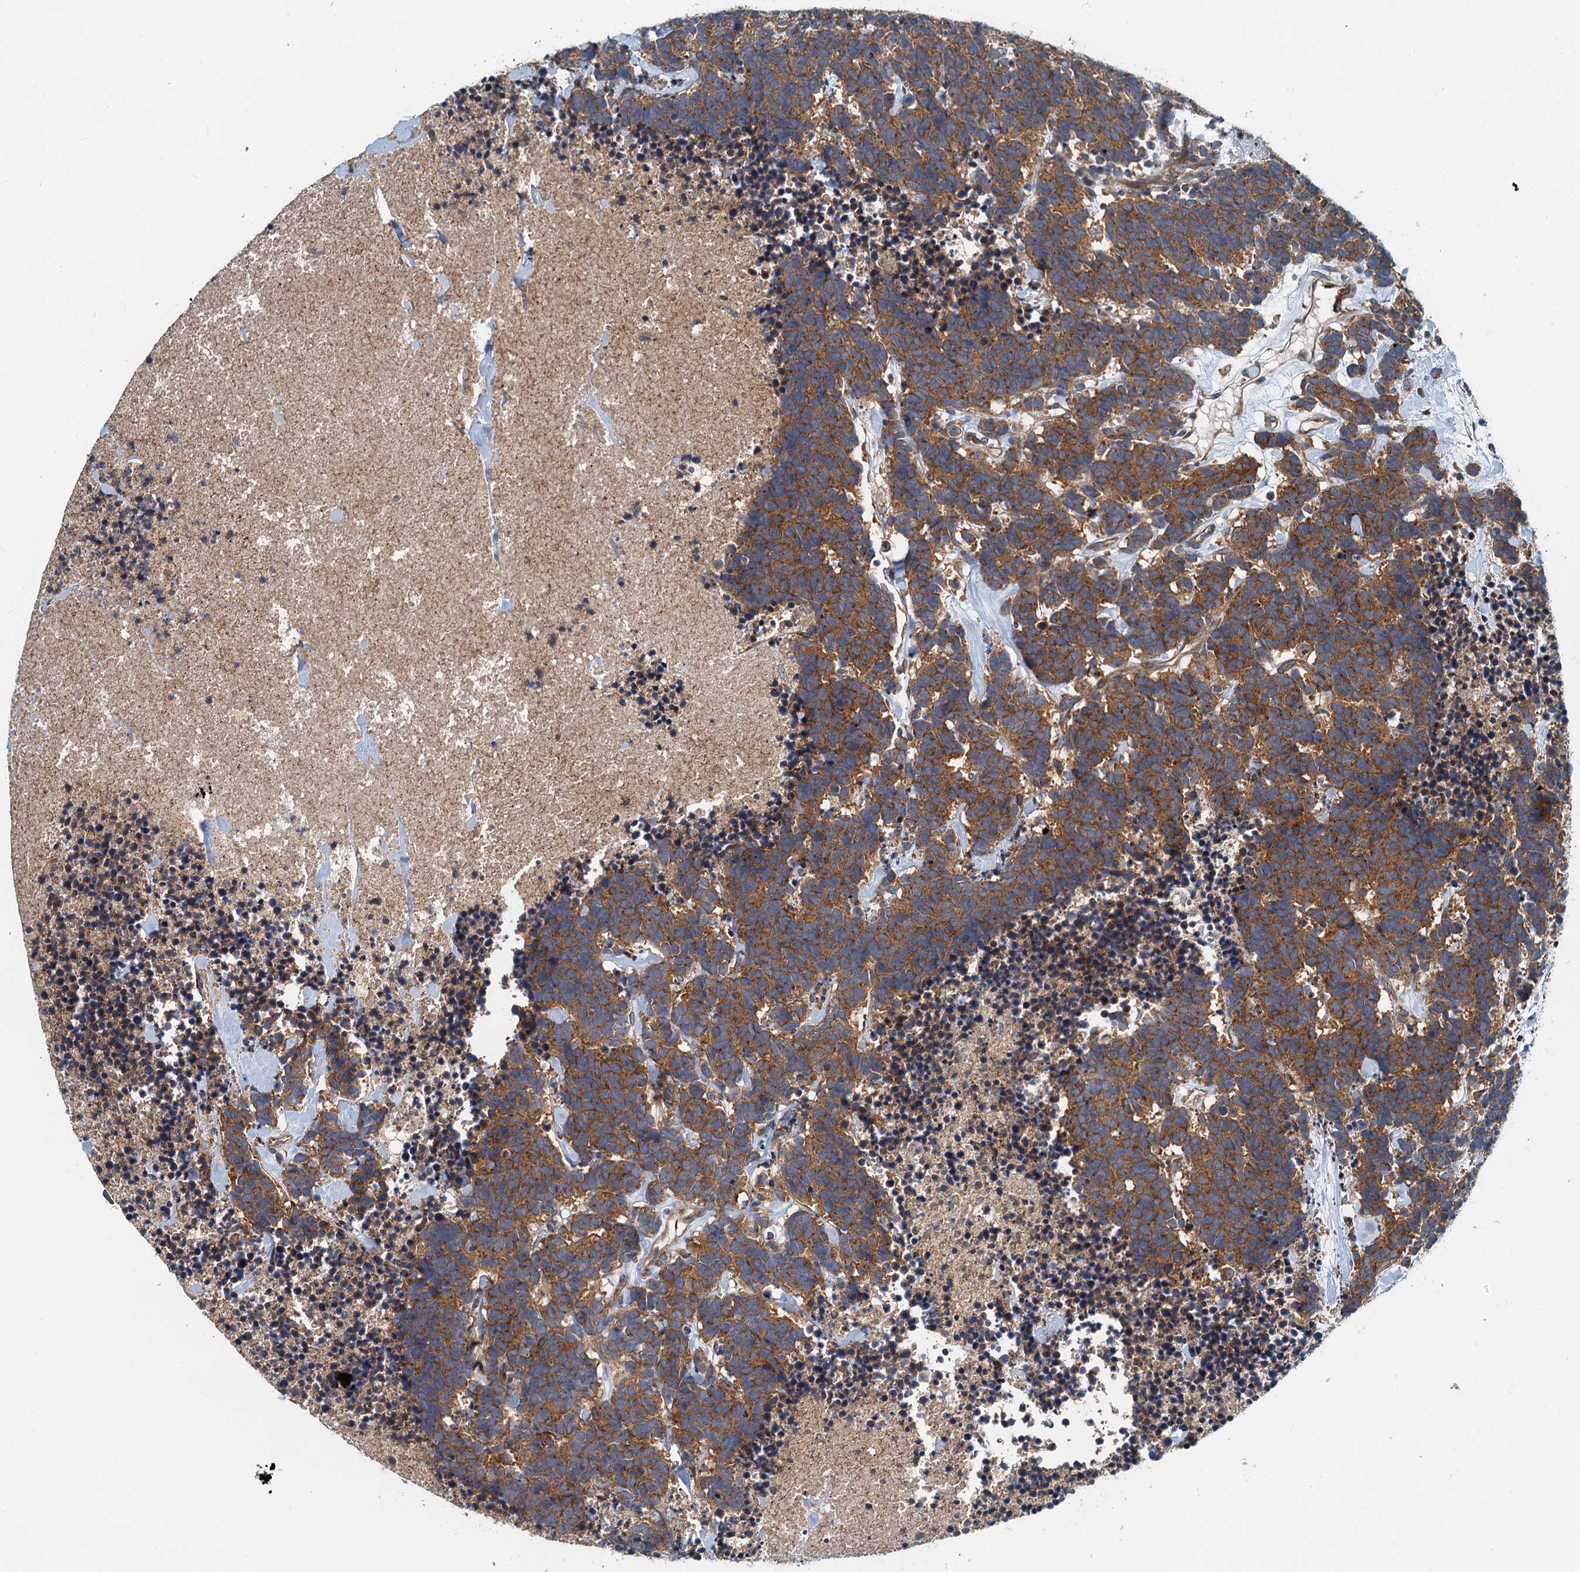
{"staining": {"intensity": "strong", "quantity": ">75%", "location": "cytoplasmic/membranous"}, "tissue": "carcinoid", "cell_type": "Tumor cells", "image_type": "cancer", "snomed": [{"axis": "morphology", "description": "Carcinoma, NOS"}, {"axis": "morphology", "description": "Carcinoid, malignant, NOS"}, {"axis": "topography", "description": "Prostate"}], "caption": "The image demonstrates a brown stain indicating the presence of a protein in the cytoplasmic/membranous of tumor cells in carcinoid. (DAB IHC, brown staining for protein, blue staining for nuclei).", "gene": "COG3", "patient": {"sex": "male", "age": 57}}